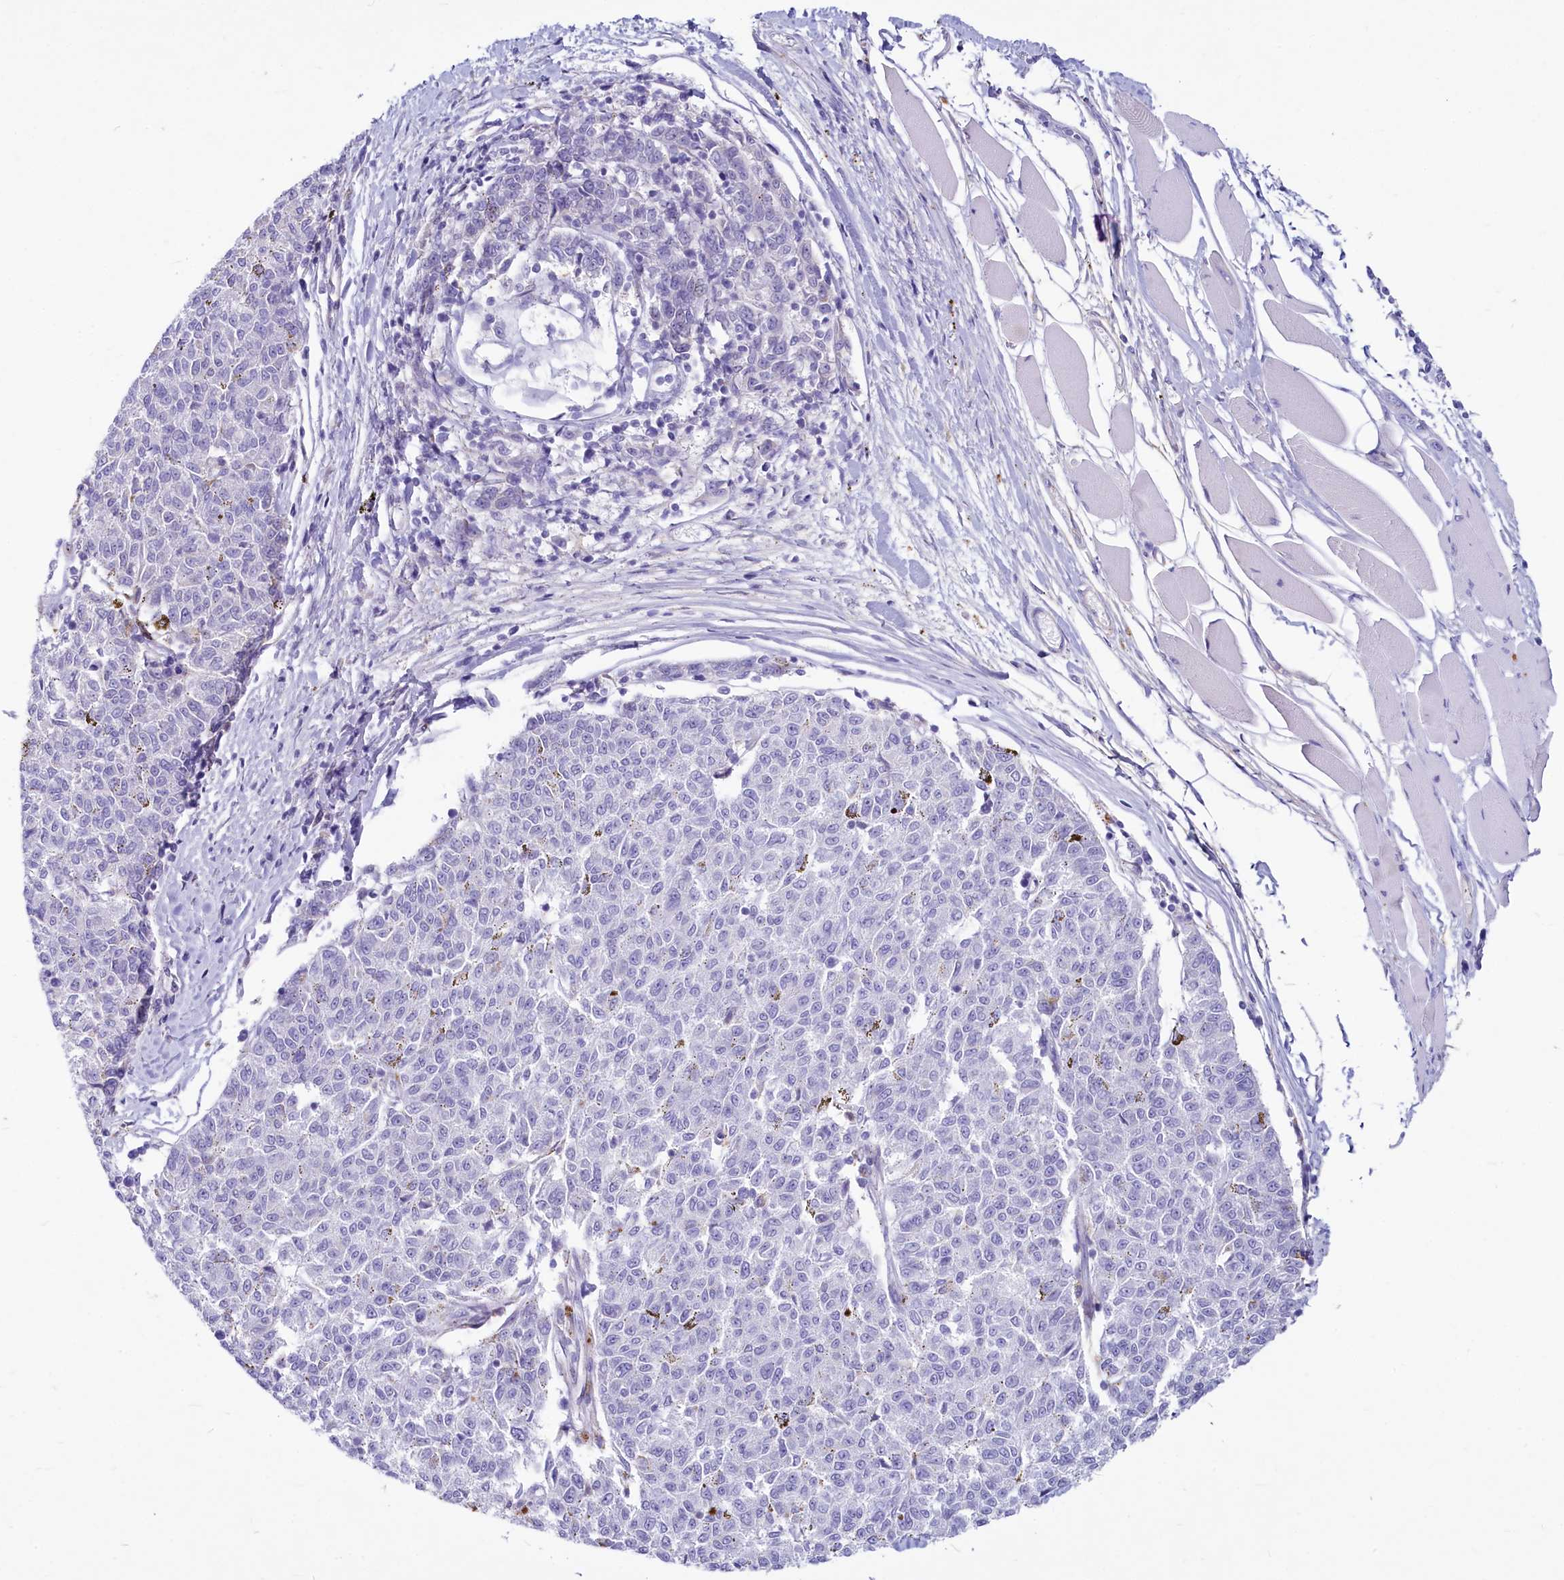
{"staining": {"intensity": "negative", "quantity": "none", "location": "none"}, "tissue": "melanoma", "cell_type": "Tumor cells", "image_type": "cancer", "snomed": [{"axis": "morphology", "description": "Malignant melanoma, NOS"}, {"axis": "topography", "description": "Skin"}], "caption": "DAB (3,3'-diaminobenzidine) immunohistochemical staining of melanoma reveals no significant positivity in tumor cells.", "gene": "PROCR", "patient": {"sex": "female", "age": 72}}